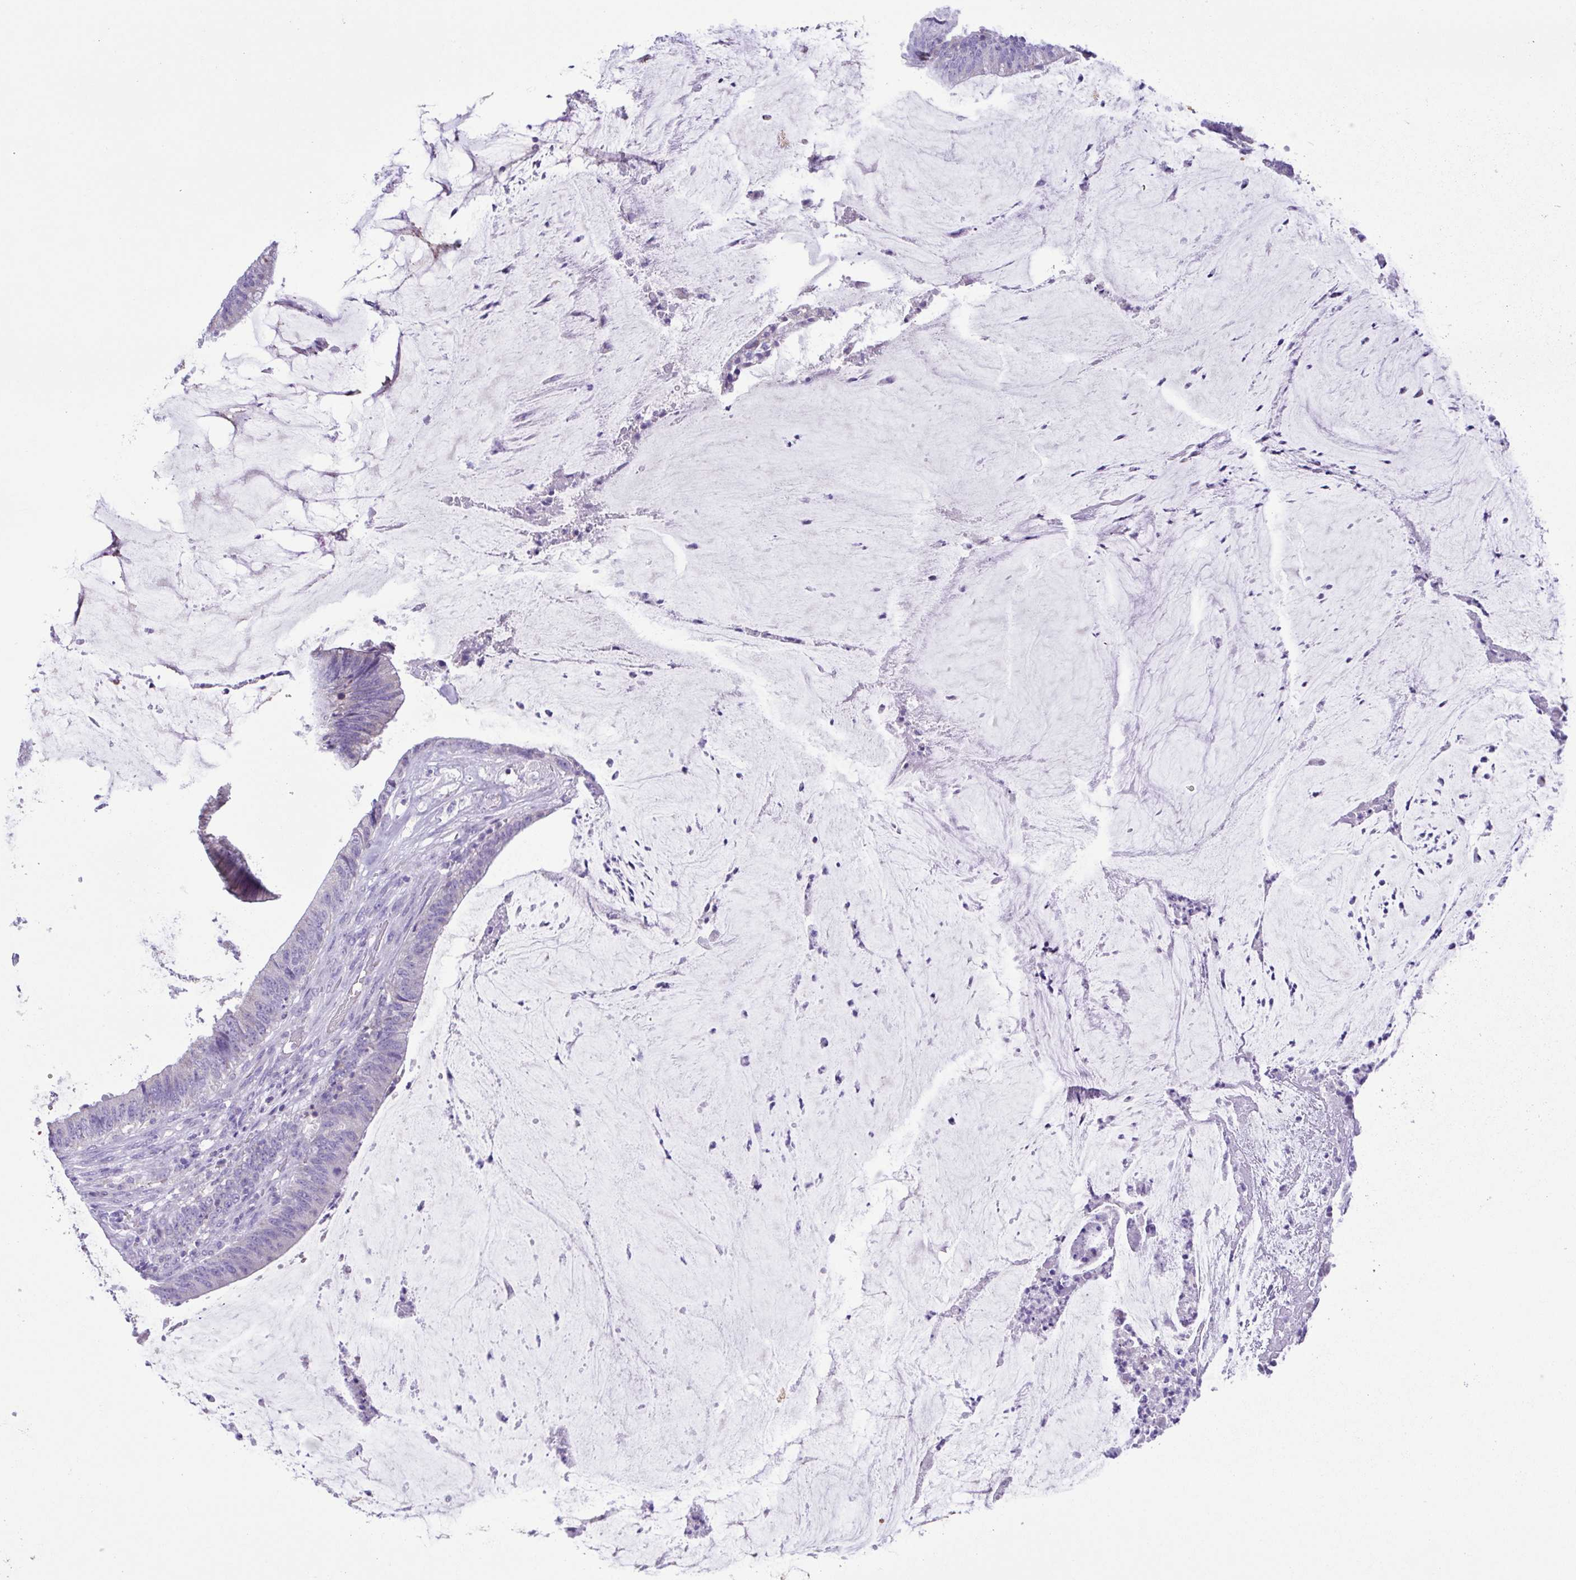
{"staining": {"intensity": "negative", "quantity": "none", "location": "none"}, "tissue": "colorectal cancer", "cell_type": "Tumor cells", "image_type": "cancer", "snomed": [{"axis": "morphology", "description": "Adenocarcinoma, NOS"}, {"axis": "topography", "description": "Colon"}], "caption": "Colorectal cancer (adenocarcinoma) was stained to show a protein in brown. There is no significant positivity in tumor cells.", "gene": "CD72", "patient": {"sex": "female", "age": 43}}